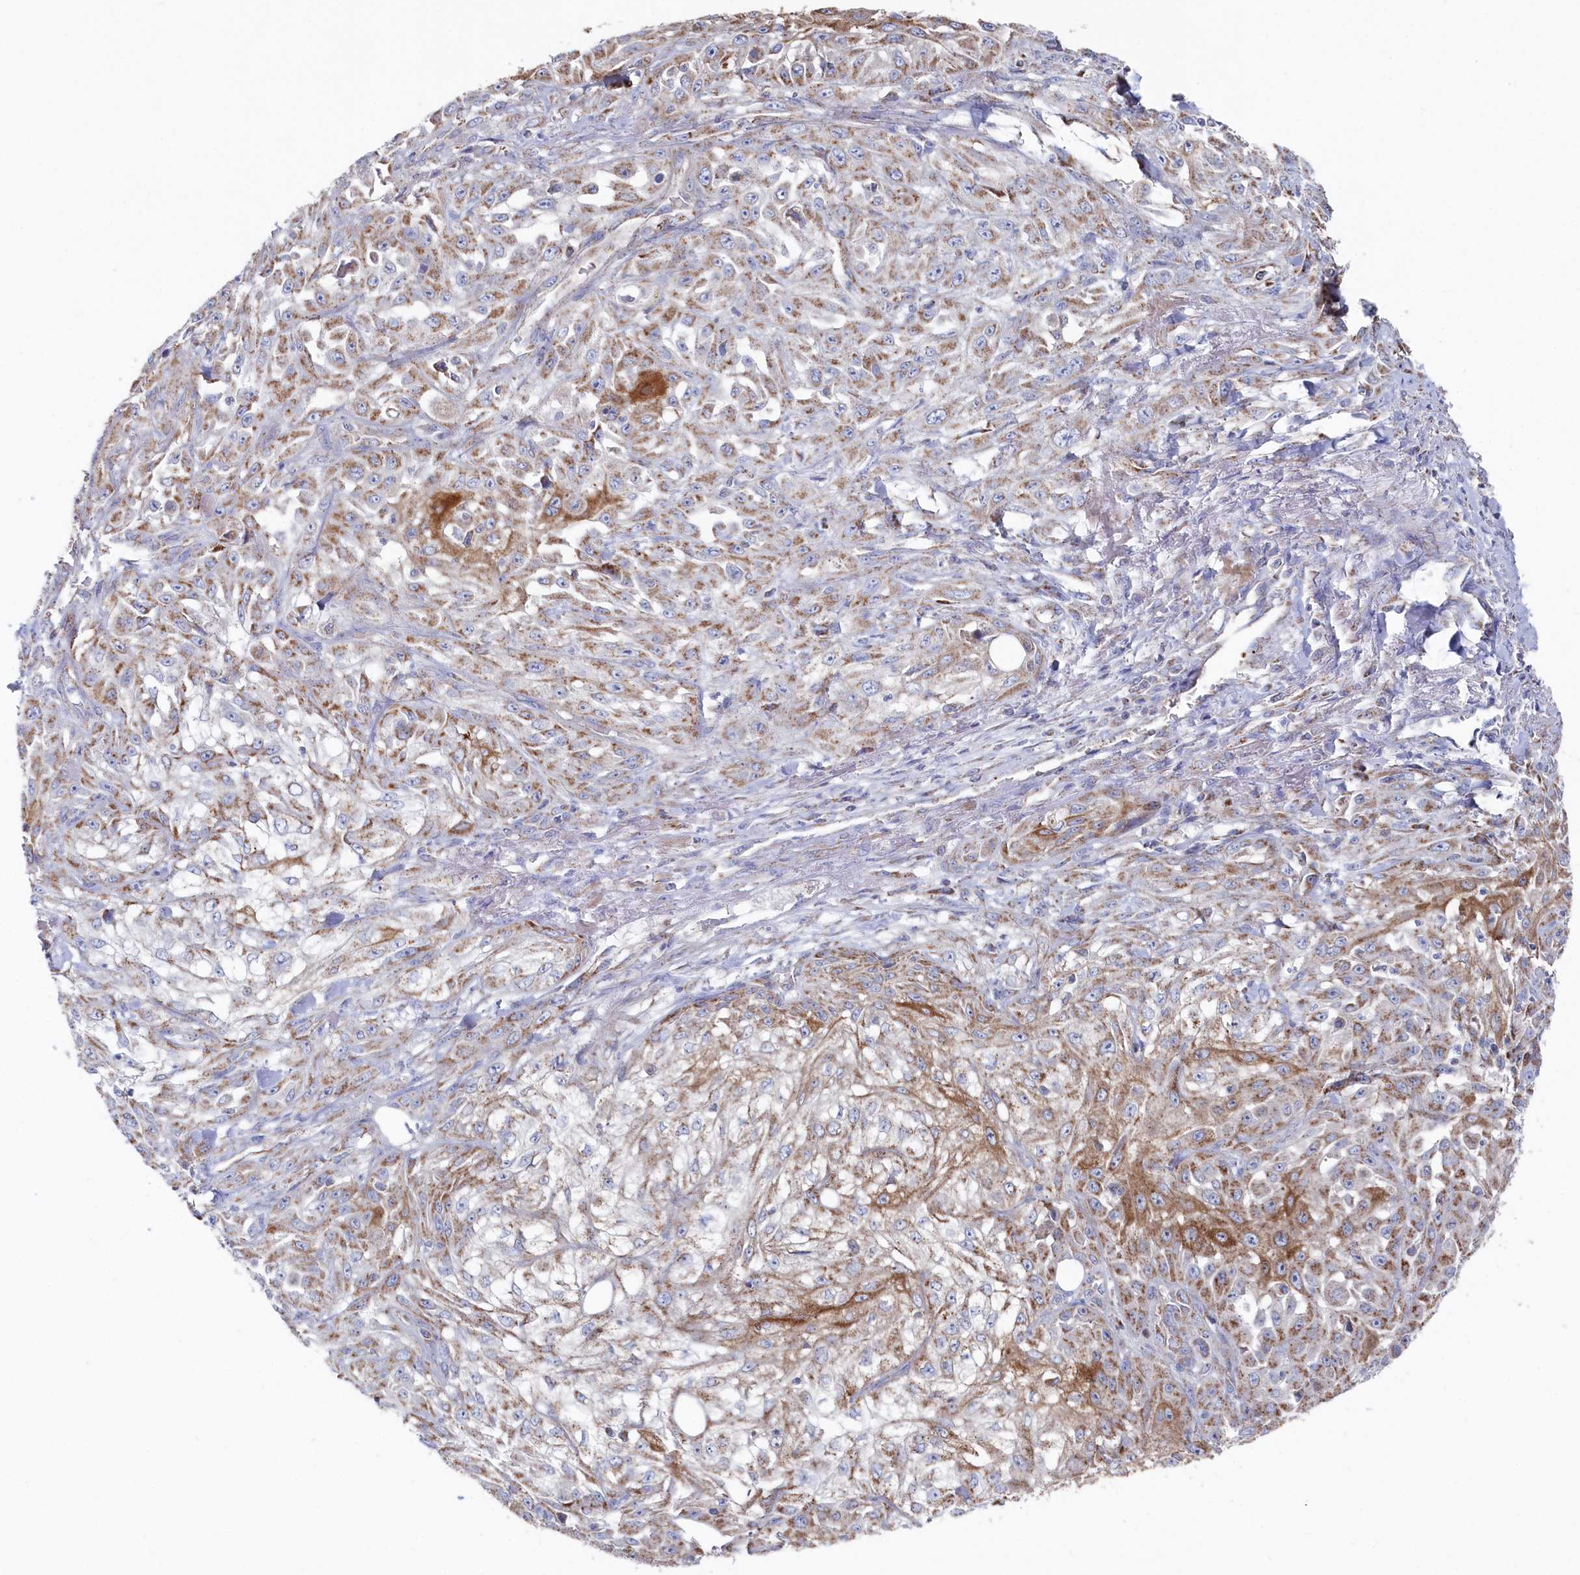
{"staining": {"intensity": "moderate", "quantity": ">75%", "location": "cytoplasmic/membranous"}, "tissue": "skin cancer", "cell_type": "Tumor cells", "image_type": "cancer", "snomed": [{"axis": "morphology", "description": "Squamous cell carcinoma, NOS"}, {"axis": "morphology", "description": "Squamous cell carcinoma, metastatic, NOS"}, {"axis": "topography", "description": "Skin"}, {"axis": "topography", "description": "Lymph node"}], "caption": "Immunohistochemical staining of skin cancer exhibits medium levels of moderate cytoplasmic/membranous protein positivity in approximately >75% of tumor cells. (DAB (3,3'-diaminobenzidine) IHC with brightfield microscopy, high magnification).", "gene": "GLS2", "patient": {"sex": "male", "age": 75}}